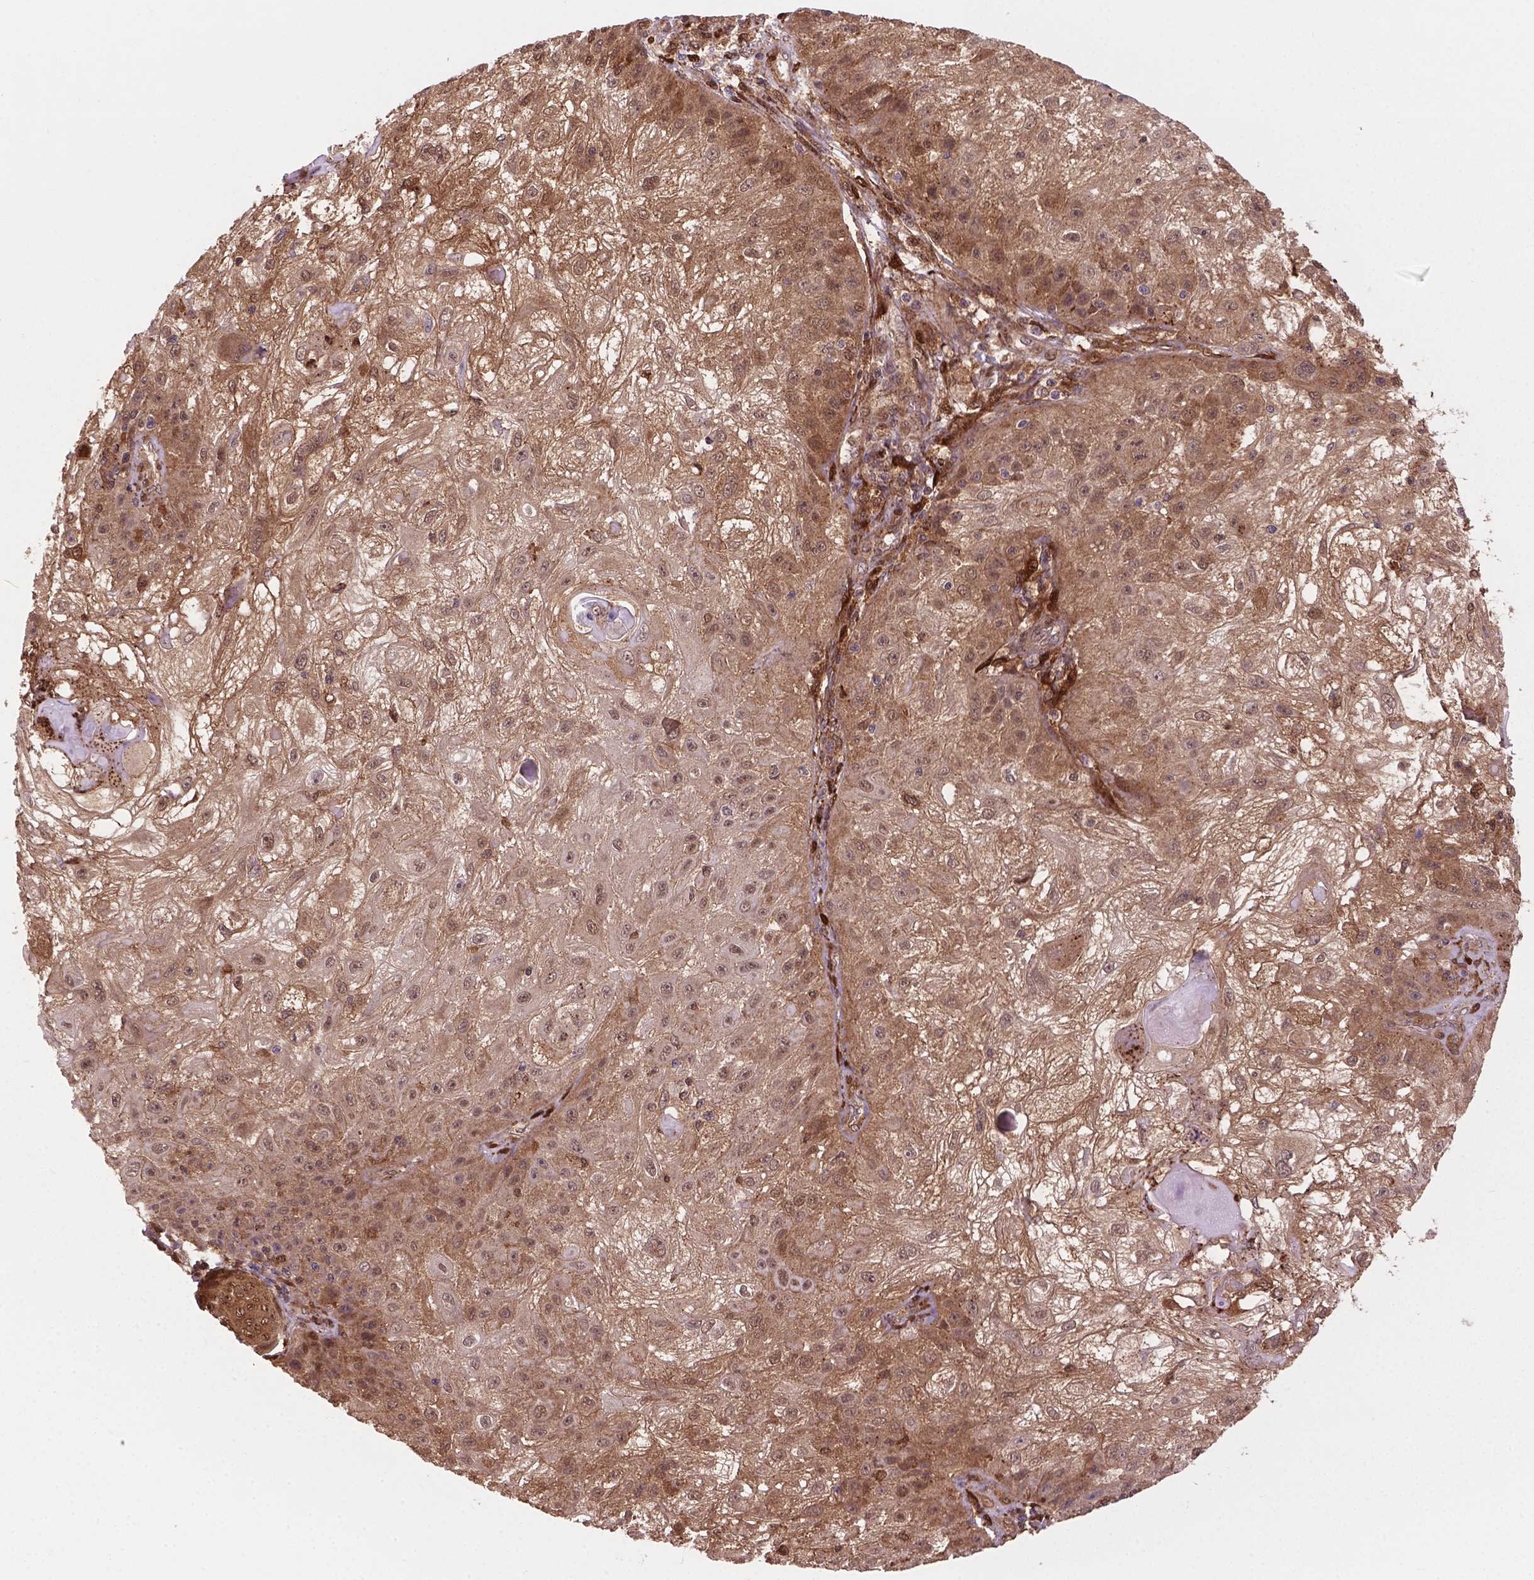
{"staining": {"intensity": "weak", "quantity": ">75%", "location": "cytoplasmic/membranous,nuclear"}, "tissue": "skin cancer", "cell_type": "Tumor cells", "image_type": "cancer", "snomed": [{"axis": "morphology", "description": "Normal tissue, NOS"}, {"axis": "morphology", "description": "Squamous cell carcinoma, NOS"}, {"axis": "topography", "description": "Skin"}], "caption": "A low amount of weak cytoplasmic/membranous and nuclear positivity is seen in about >75% of tumor cells in squamous cell carcinoma (skin) tissue. Immunohistochemistry (ihc) stains the protein of interest in brown and the nuclei are stained blue.", "gene": "PLIN3", "patient": {"sex": "female", "age": 83}}